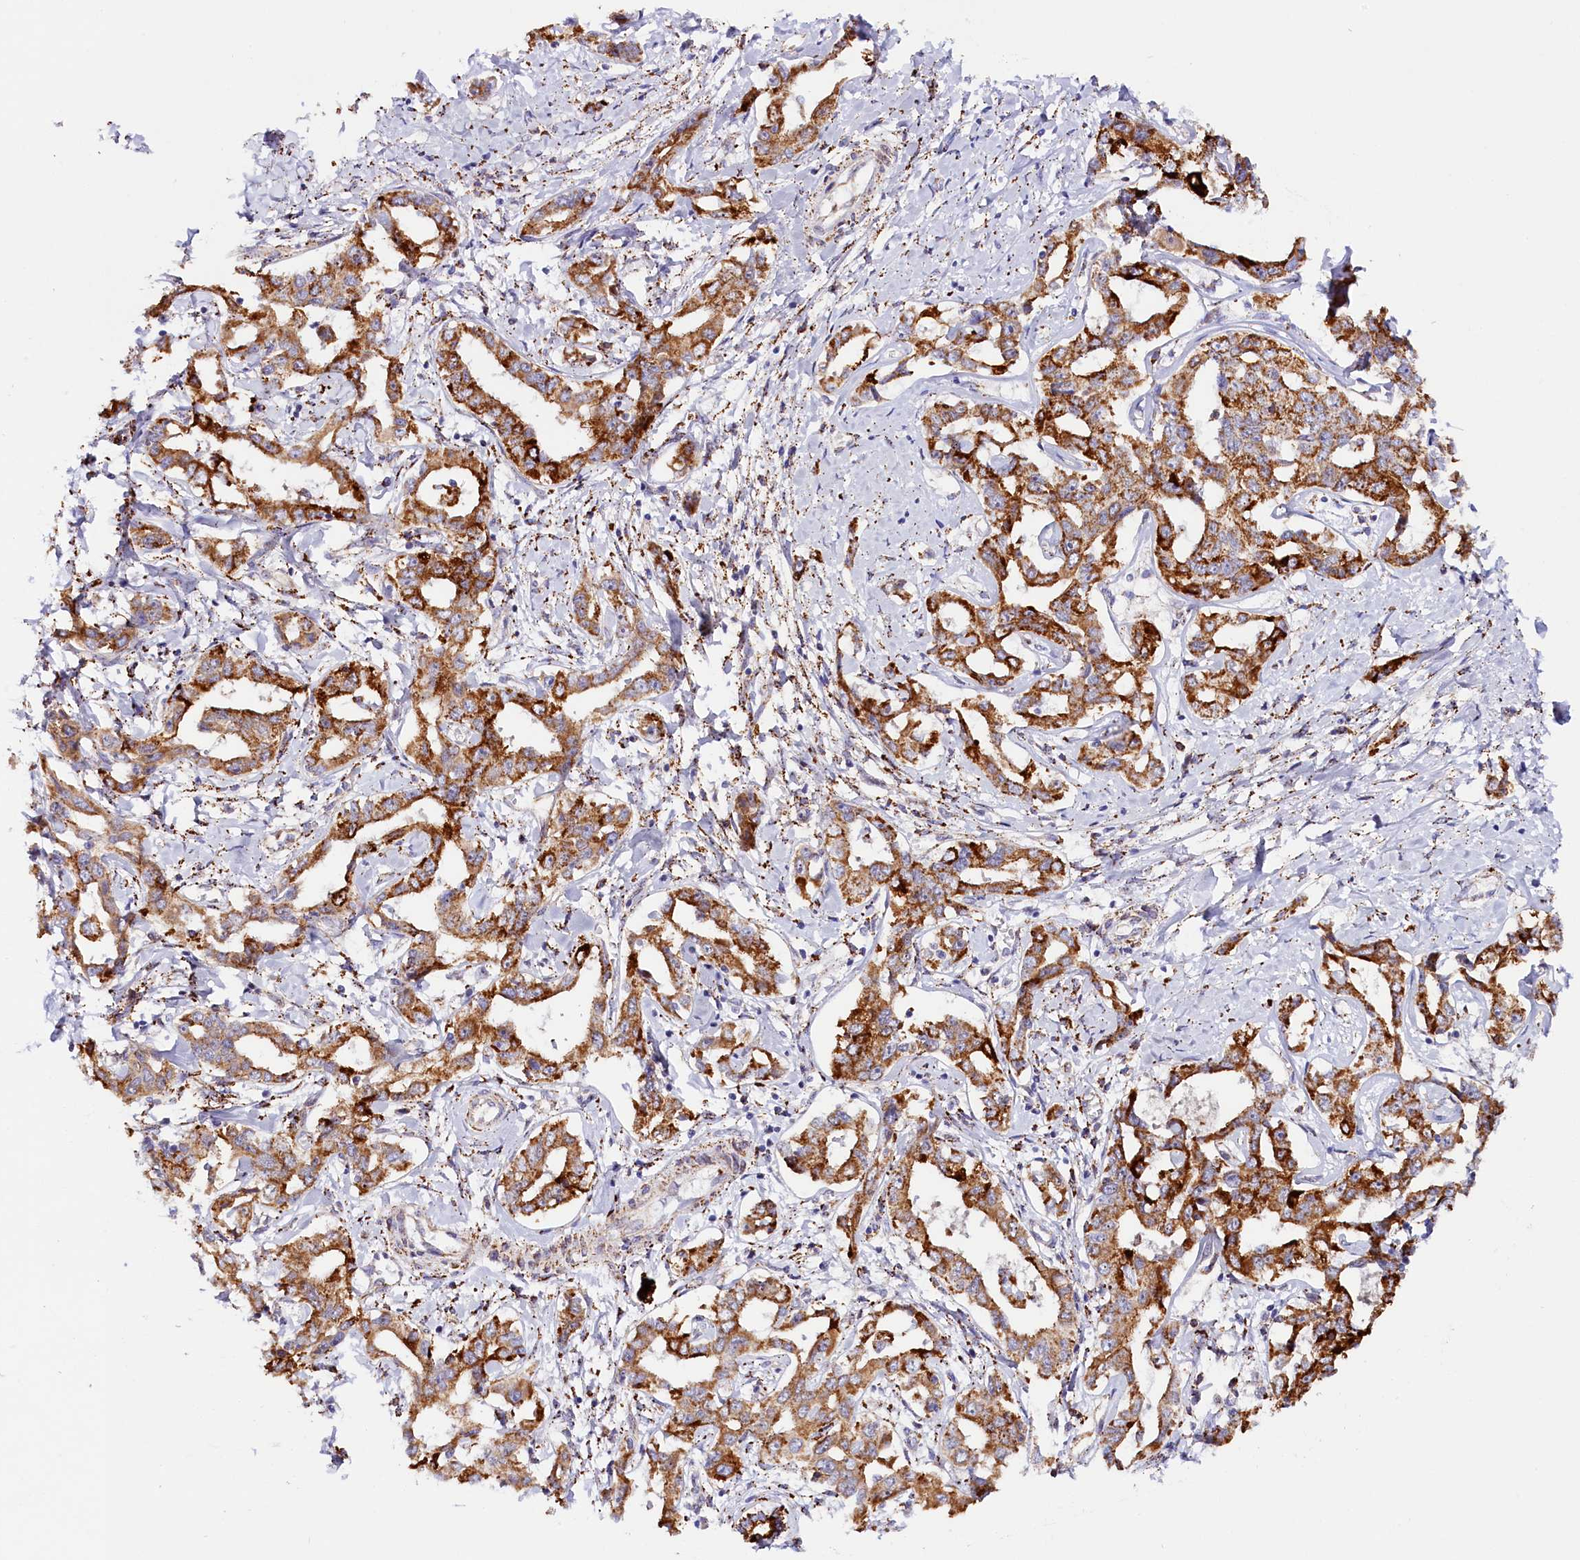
{"staining": {"intensity": "strong", "quantity": ">75%", "location": "cytoplasmic/membranous"}, "tissue": "liver cancer", "cell_type": "Tumor cells", "image_type": "cancer", "snomed": [{"axis": "morphology", "description": "Cholangiocarcinoma"}, {"axis": "topography", "description": "Liver"}], "caption": "Protein positivity by immunohistochemistry (IHC) exhibits strong cytoplasmic/membranous expression in approximately >75% of tumor cells in liver cholangiocarcinoma.", "gene": "AKTIP", "patient": {"sex": "male", "age": 59}}